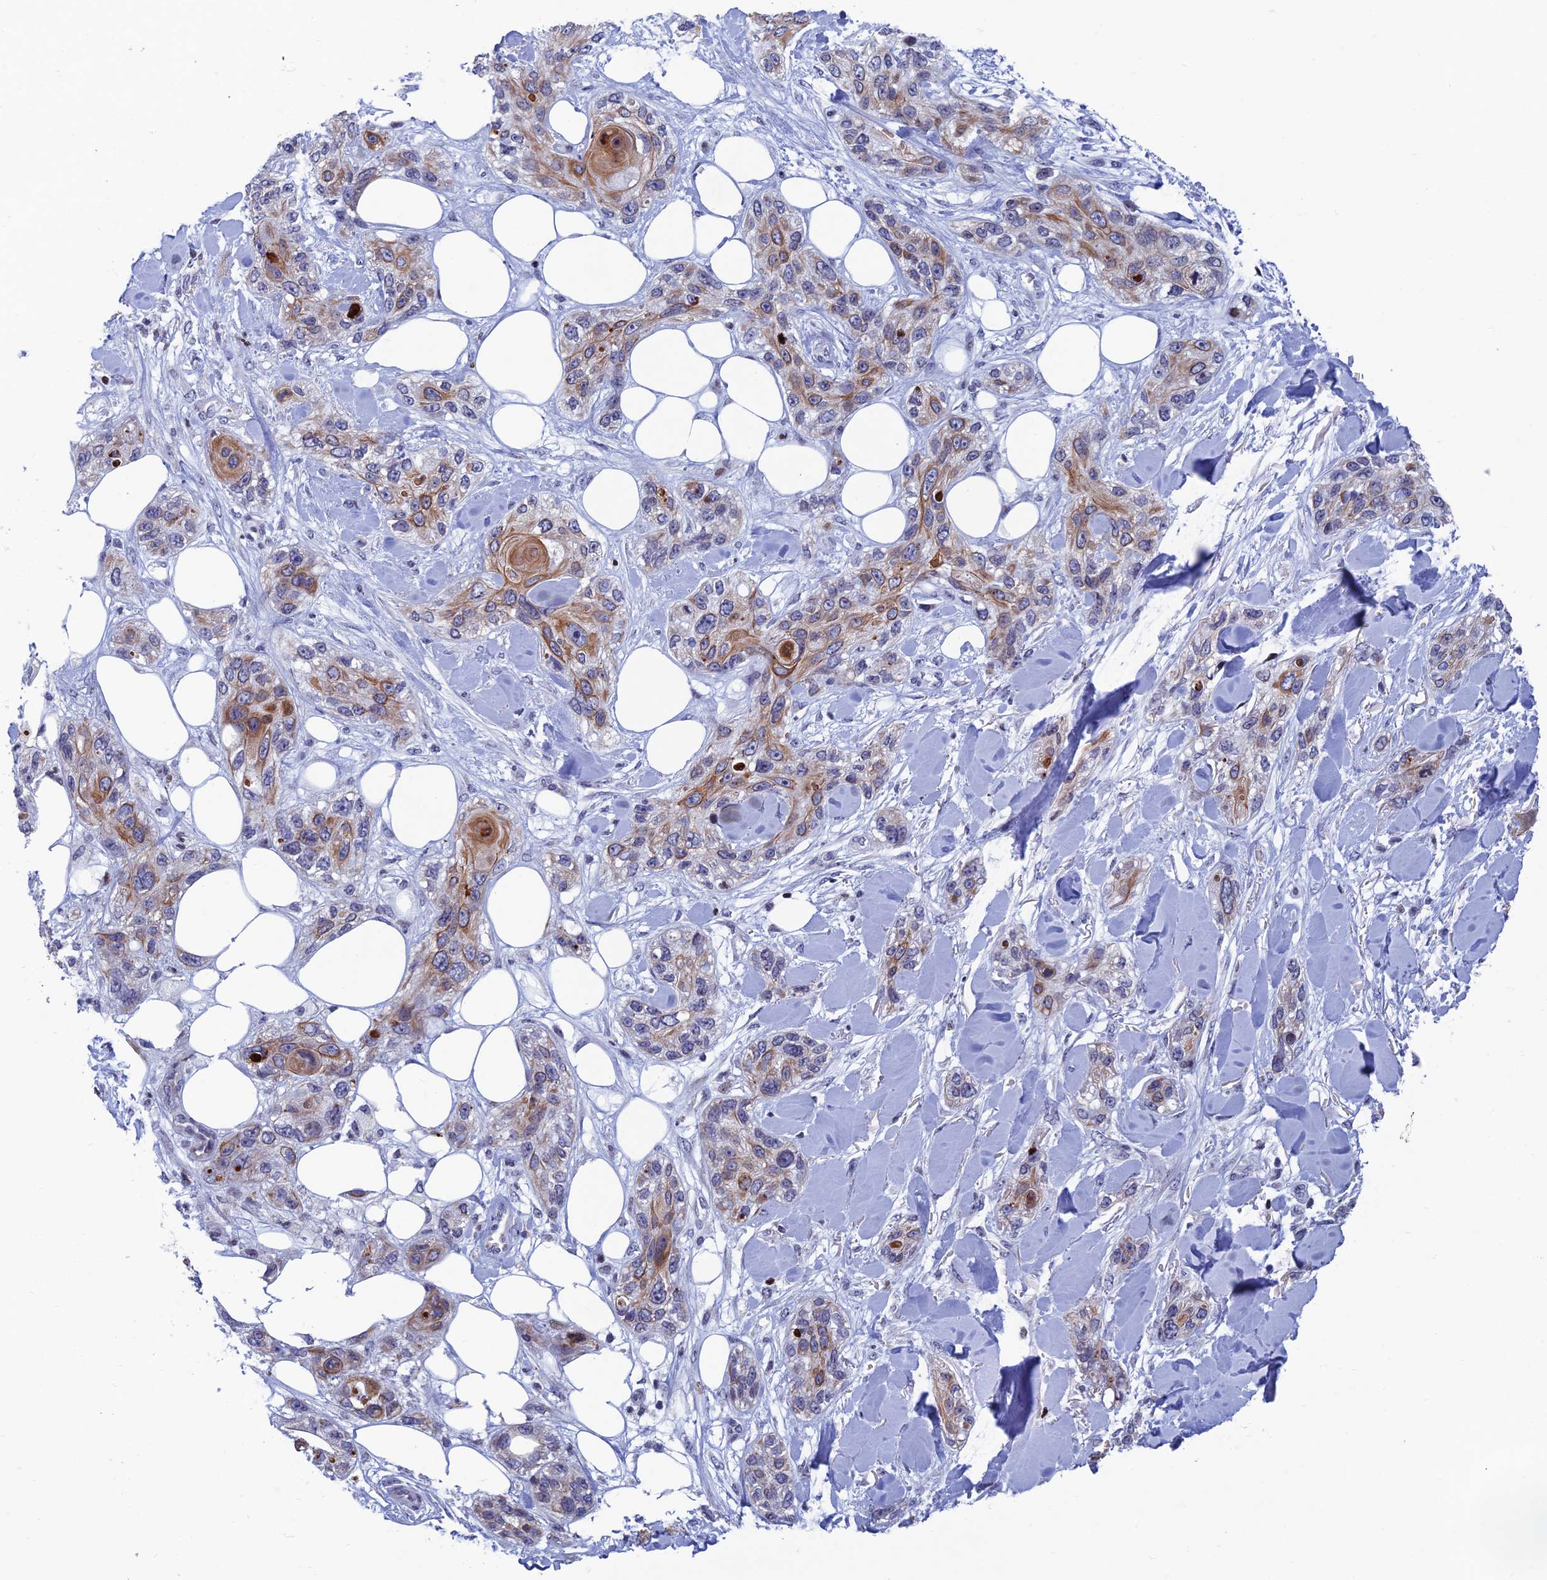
{"staining": {"intensity": "moderate", "quantity": "25%-75%", "location": "cytoplasmic/membranous"}, "tissue": "skin cancer", "cell_type": "Tumor cells", "image_type": "cancer", "snomed": [{"axis": "morphology", "description": "Normal tissue, NOS"}, {"axis": "morphology", "description": "Squamous cell carcinoma, NOS"}, {"axis": "topography", "description": "Skin"}], "caption": "Protein analysis of squamous cell carcinoma (skin) tissue reveals moderate cytoplasmic/membranous staining in approximately 25%-75% of tumor cells.", "gene": "AFF3", "patient": {"sex": "male", "age": 72}}